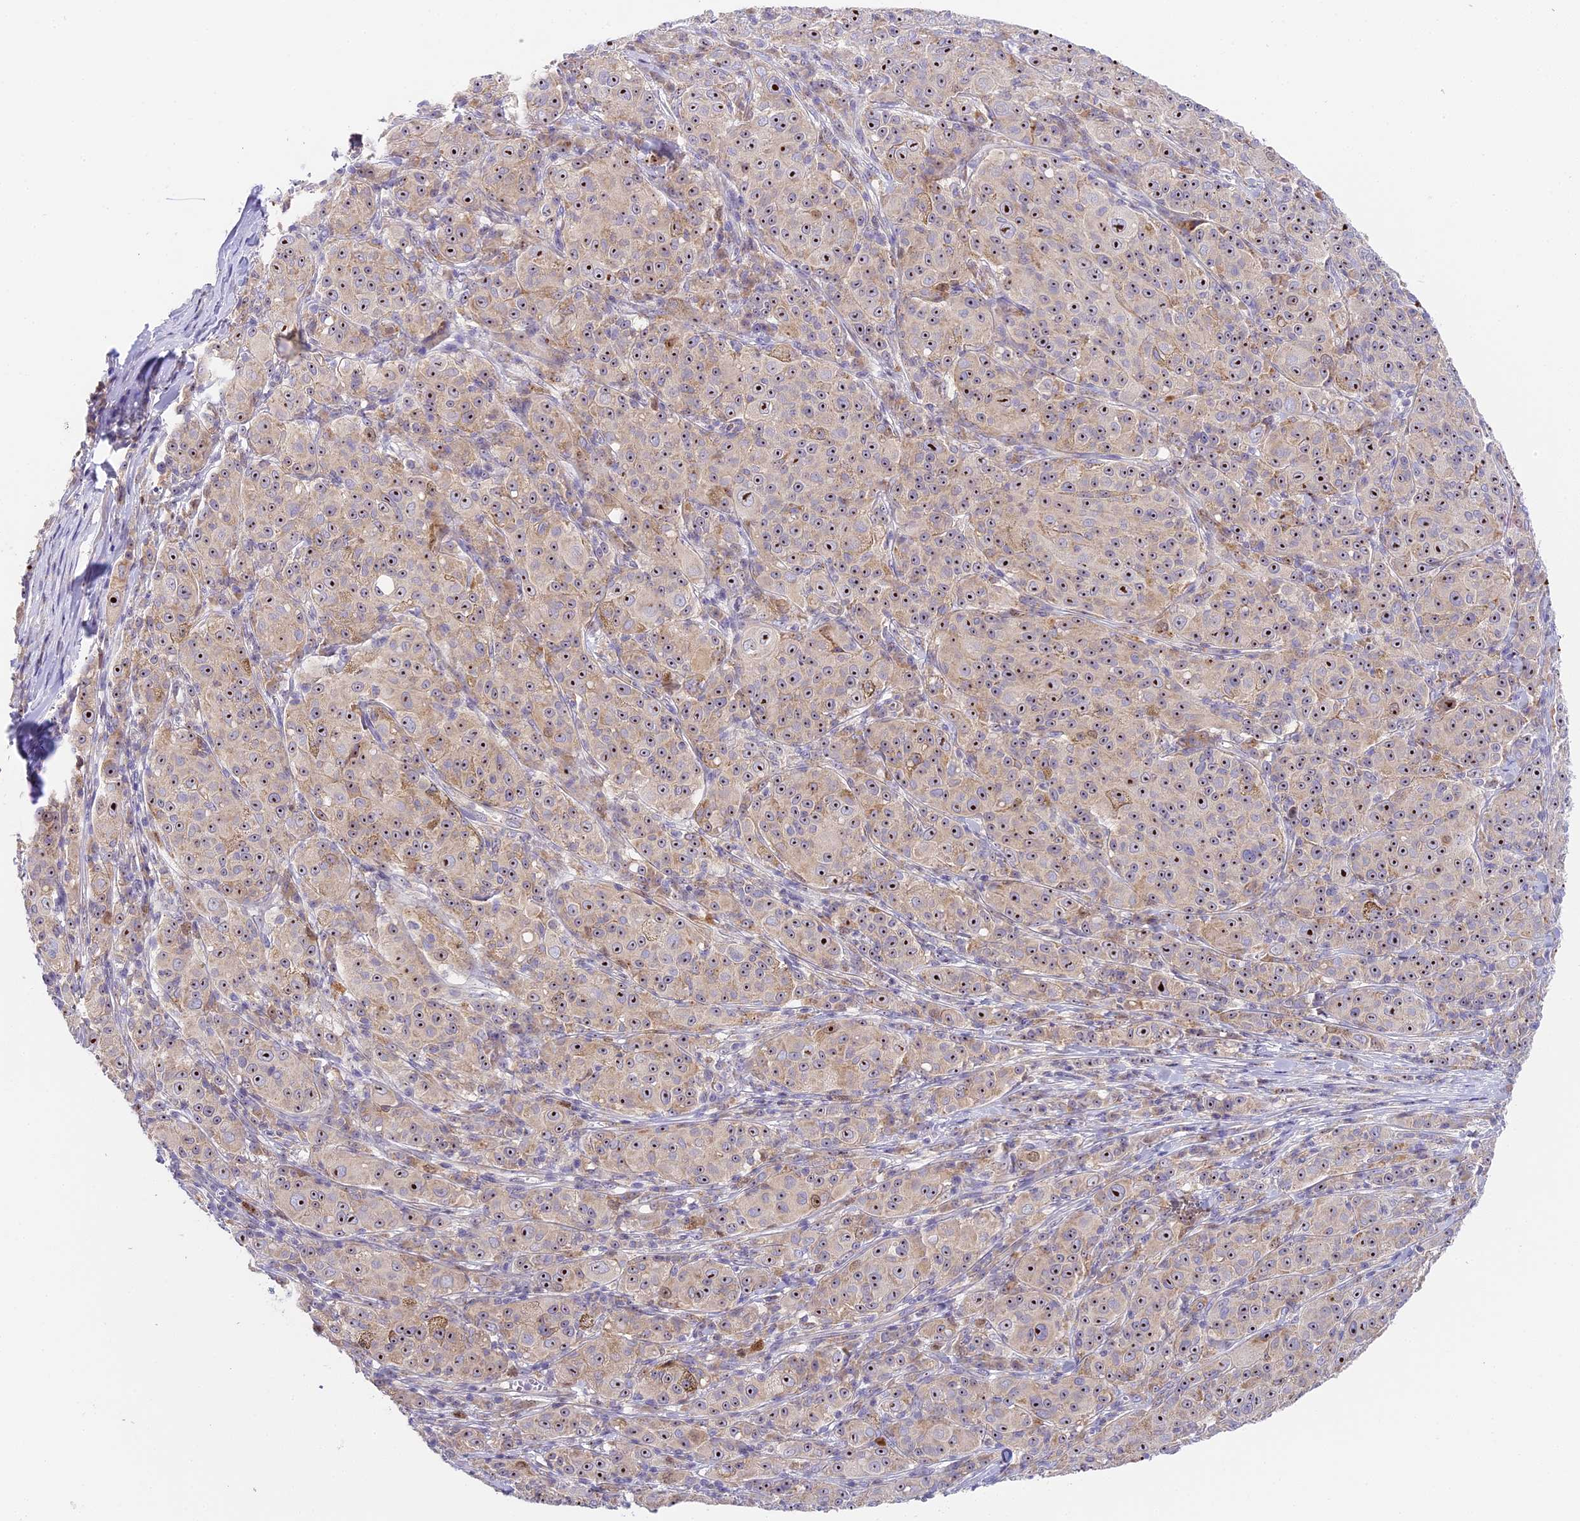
{"staining": {"intensity": "strong", "quantity": ">75%", "location": "nuclear"}, "tissue": "melanoma", "cell_type": "Tumor cells", "image_type": "cancer", "snomed": [{"axis": "morphology", "description": "Malignant melanoma, NOS"}, {"axis": "topography", "description": "Skin"}], "caption": "Melanoma tissue reveals strong nuclear expression in about >75% of tumor cells, visualized by immunohistochemistry.", "gene": "RAD51", "patient": {"sex": "female", "age": 52}}